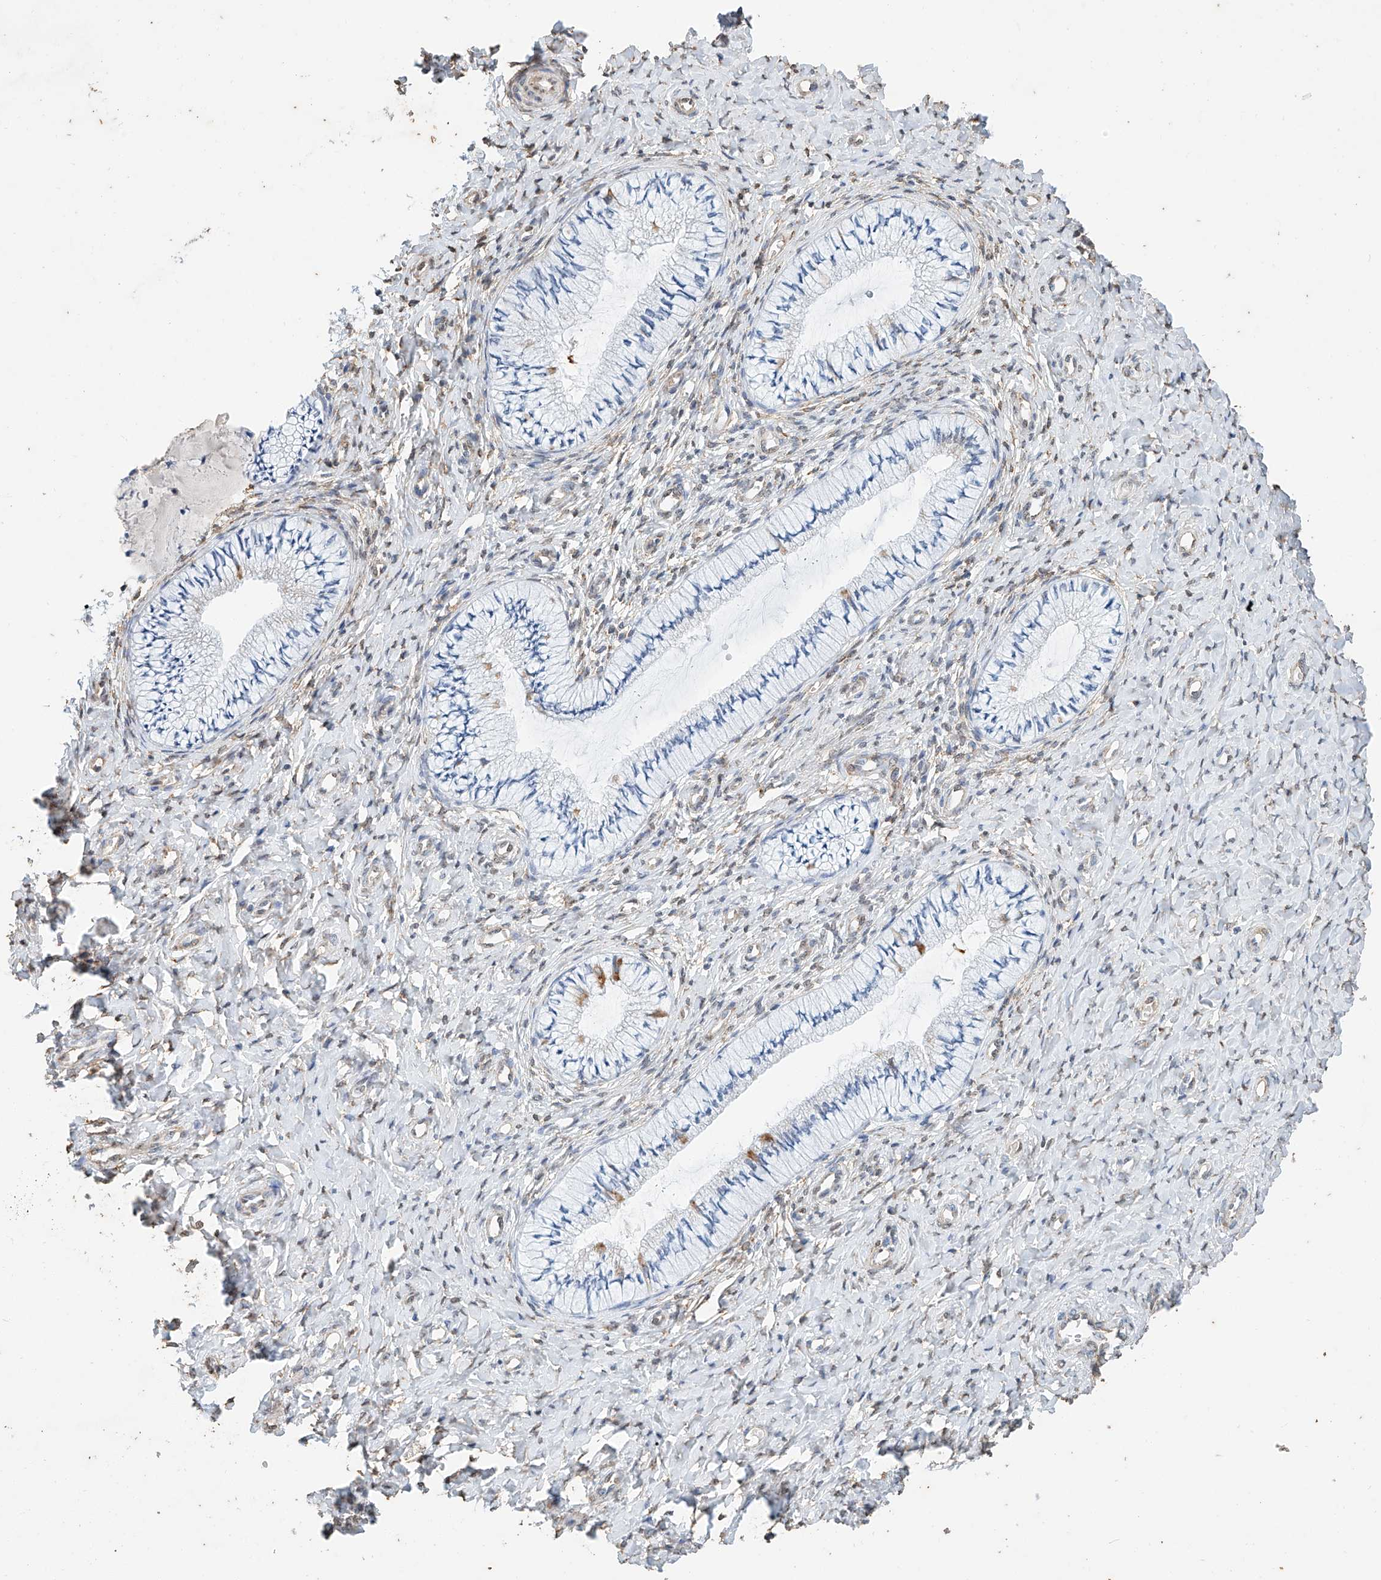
{"staining": {"intensity": "weak", "quantity": "25%-75%", "location": "cytoplasmic/membranous"}, "tissue": "cervix", "cell_type": "Glandular cells", "image_type": "normal", "snomed": [{"axis": "morphology", "description": "Normal tissue, NOS"}, {"axis": "topography", "description": "Cervix"}], "caption": "Immunohistochemical staining of normal cervix demonstrates low levels of weak cytoplasmic/membranous staining in about 25%-75% of glandular cells. Immunohistochemistry stains the protein in brown and the nuclei are stained blue.", "gene": "CERS4", "patient": {"sex": "female", "age": 36}}